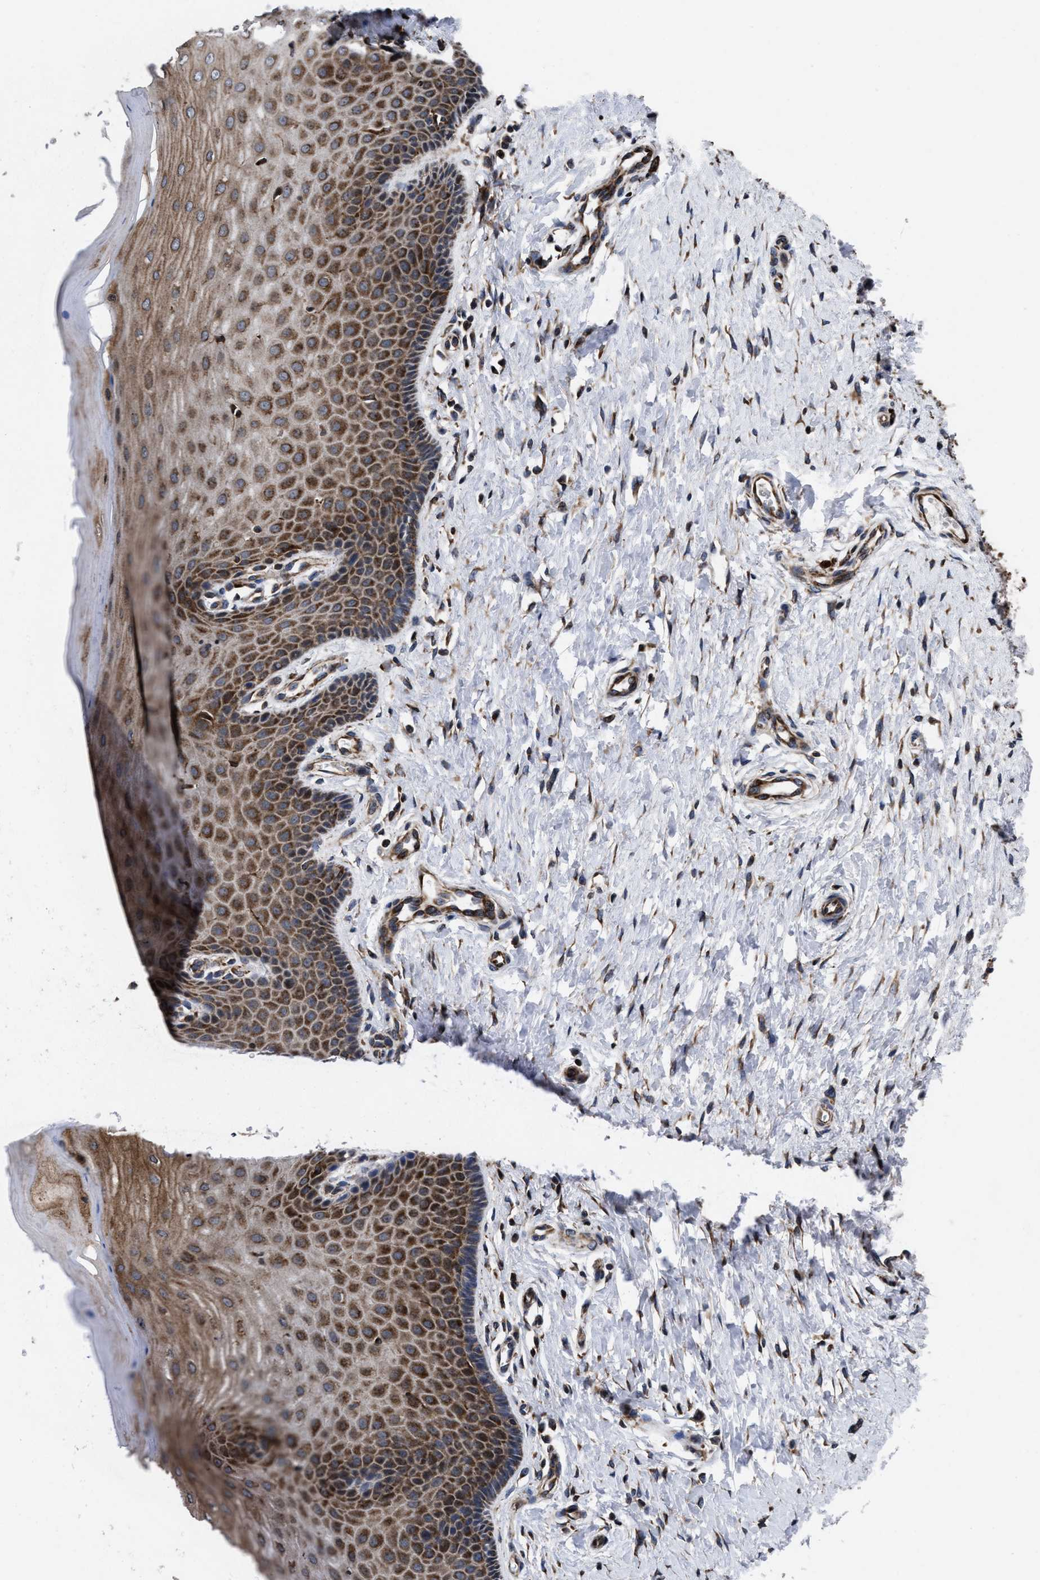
{"staining": {"intensity": "moderate", "quantity": ">75%", "location": "cytoplasmic/membranous"}, "tissue": "cervix", "cell_type": "Glandular cells", "image_type": "normal", "snomed": [{"axis": "morphology", "description": "Normal tissue, NOS"}, {"axis": "topography", "description": "Cervix"}], "caption": "Moderate cytoplasmic/membranous protein expression is identified in approximately >75% of glandular cells in cervix.", "gene": "MRPL50", "patient": {"sex": "female", "age": 55}}